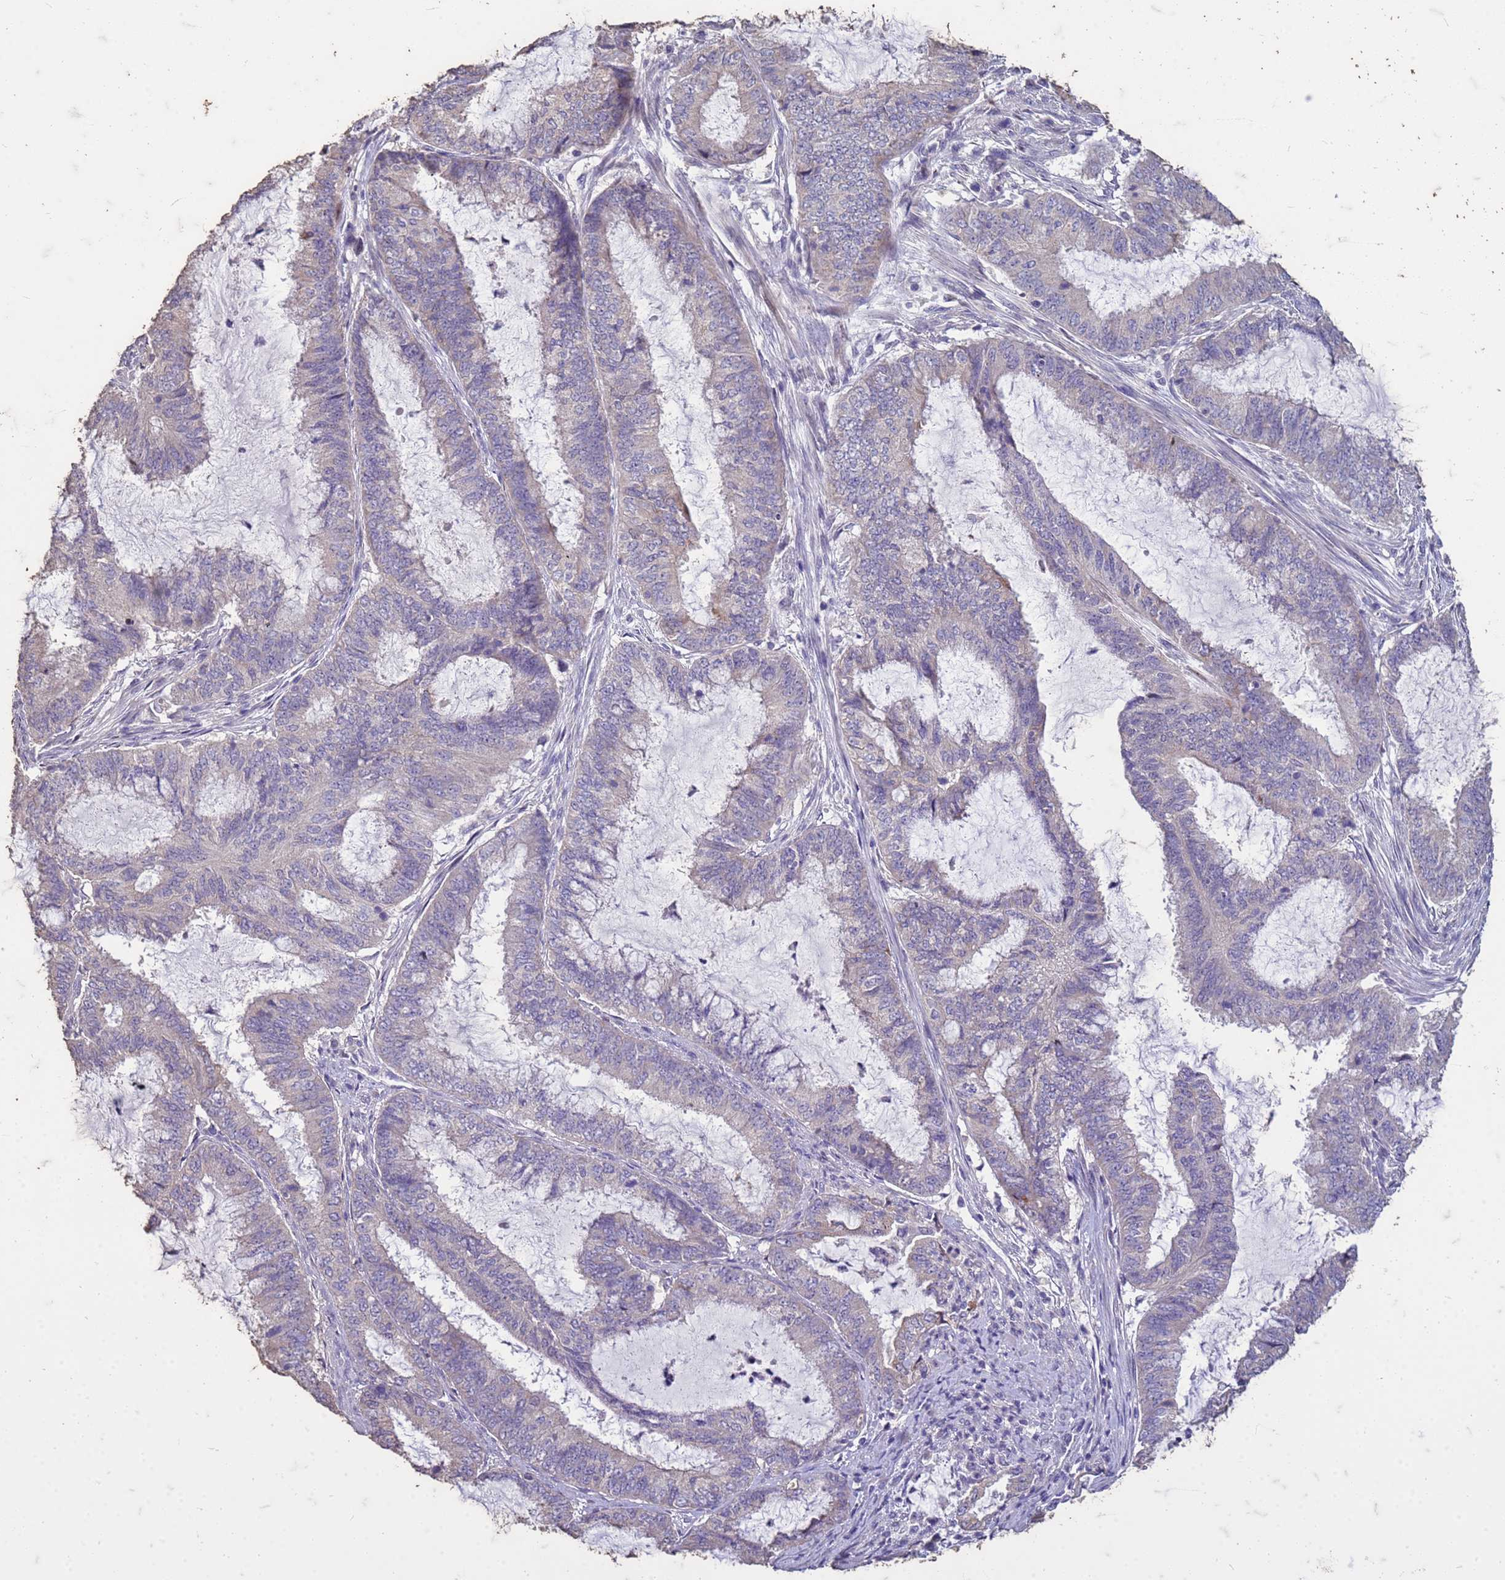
{"staining": {"intensity": "moderate", "quantity": "<25%", "location": "cytoplasmic/membranous"}, "tissue": "endometrial cancer", "cell_type": "Tumor cells", "image_type": "cancer", "snomed": [{"axis": "morphology", "description": "Adenocarcinoma, NOS"}, {"axis": "topography", "description": "Endometrium"}], "caption": "Immunohistochemical staining of human endometrial adenocarcinoma exhibits moderate cytoplasmic/membranous protein positivity in about <25% of tumor cells. (Stains: DAB (3,3'-diaminobenzidine) in brown, nuclei in blue, Microscopy: brightfield microscopy at high magnification).", "gene": "FAM184B", "patient": {"sex": "female", "age": 51}}